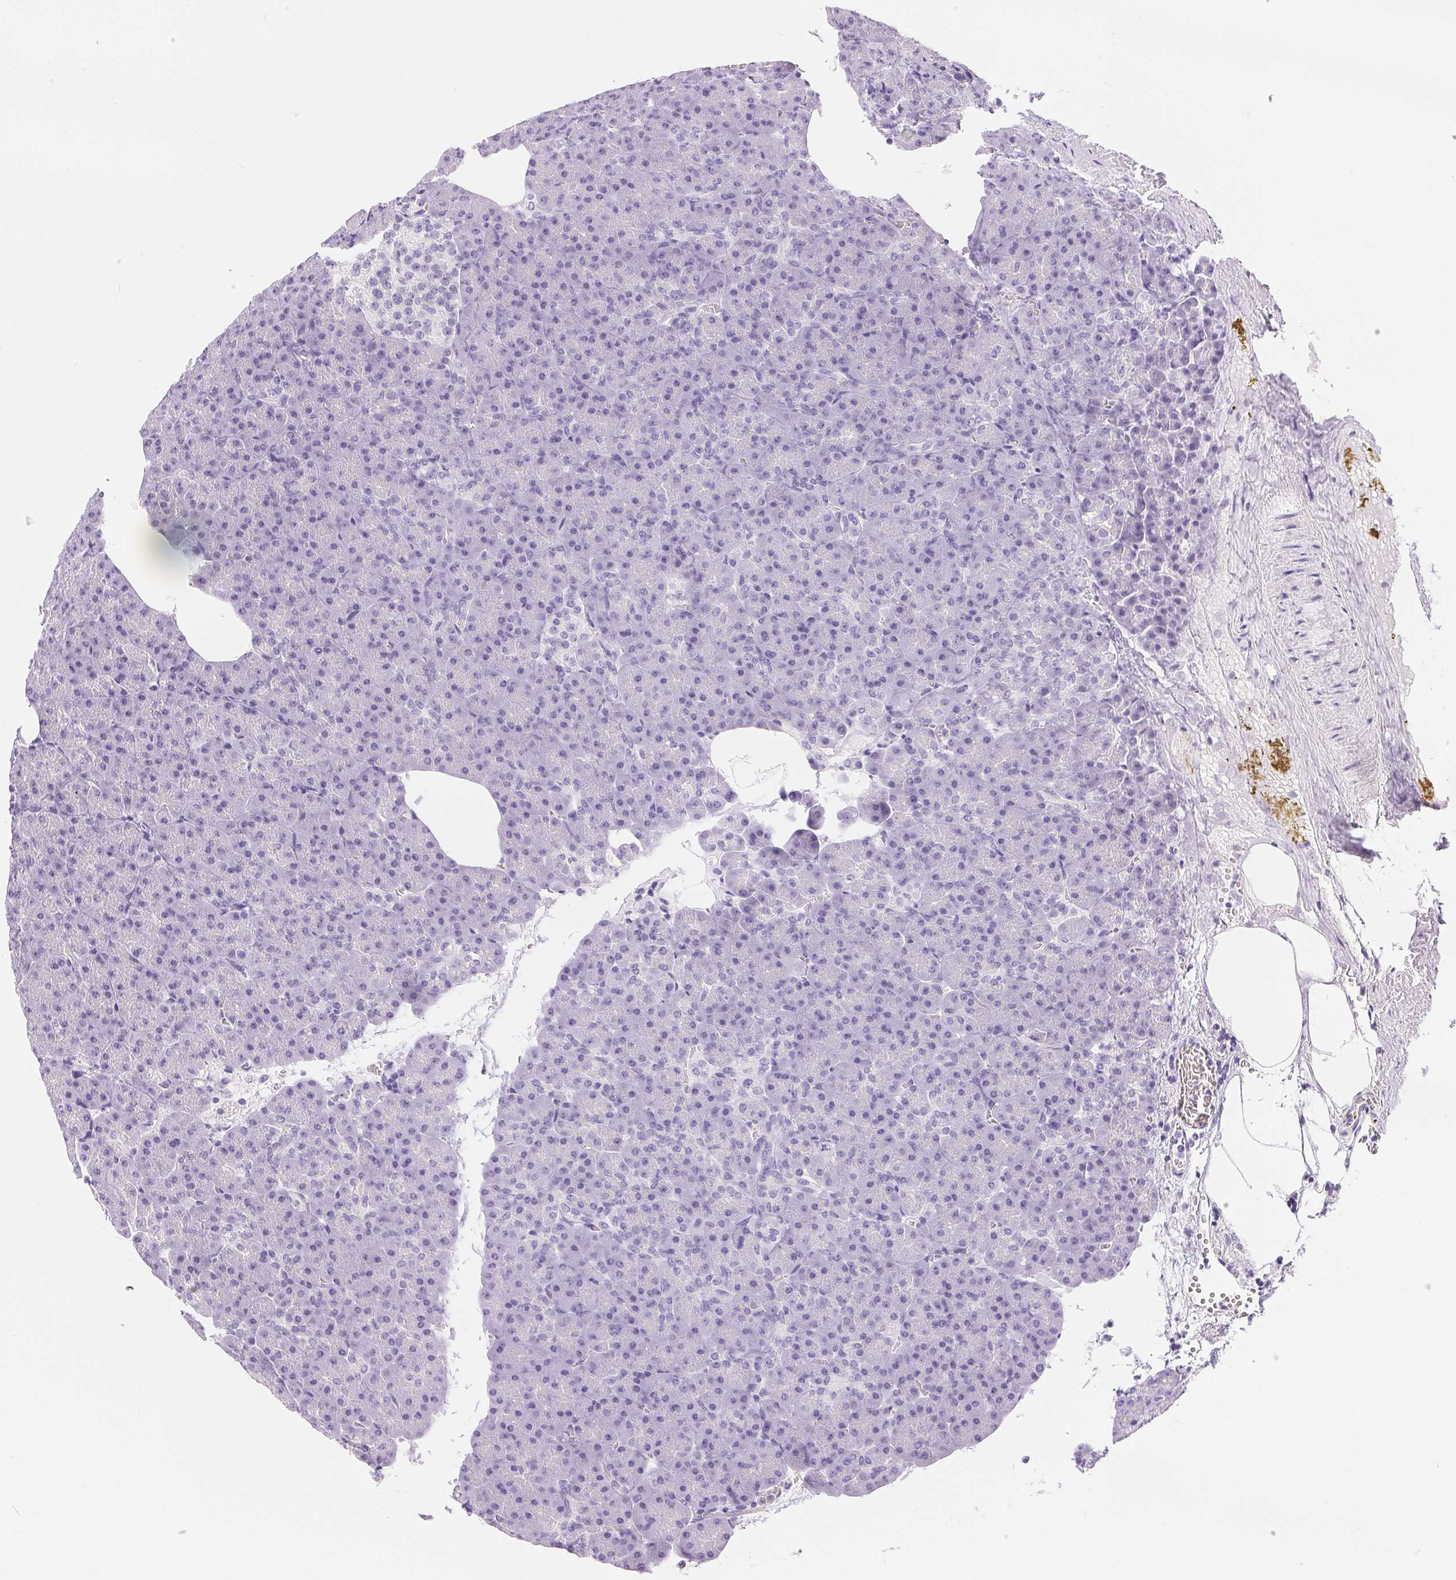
{"staining": {"intensity": "negative", "quantity": "none", "location": "none"}, "tissue": "pancreas", "cell_type": "Exocrine glandular cells", "image_type": "normal", "snomed": [{"axis": "morphology", "description": "Normal tissue, NOS"}, {"axis": "topography", "description": "Pancreas"}], "caption": "Immunohistochemistry of benign pancreas displays no staining in exocrine glandular cells. (Immunohistochemistry, brightfield microscopy, high magnification).", "gene": "XDH", "patient": {"sex": "female", "age": 74}}